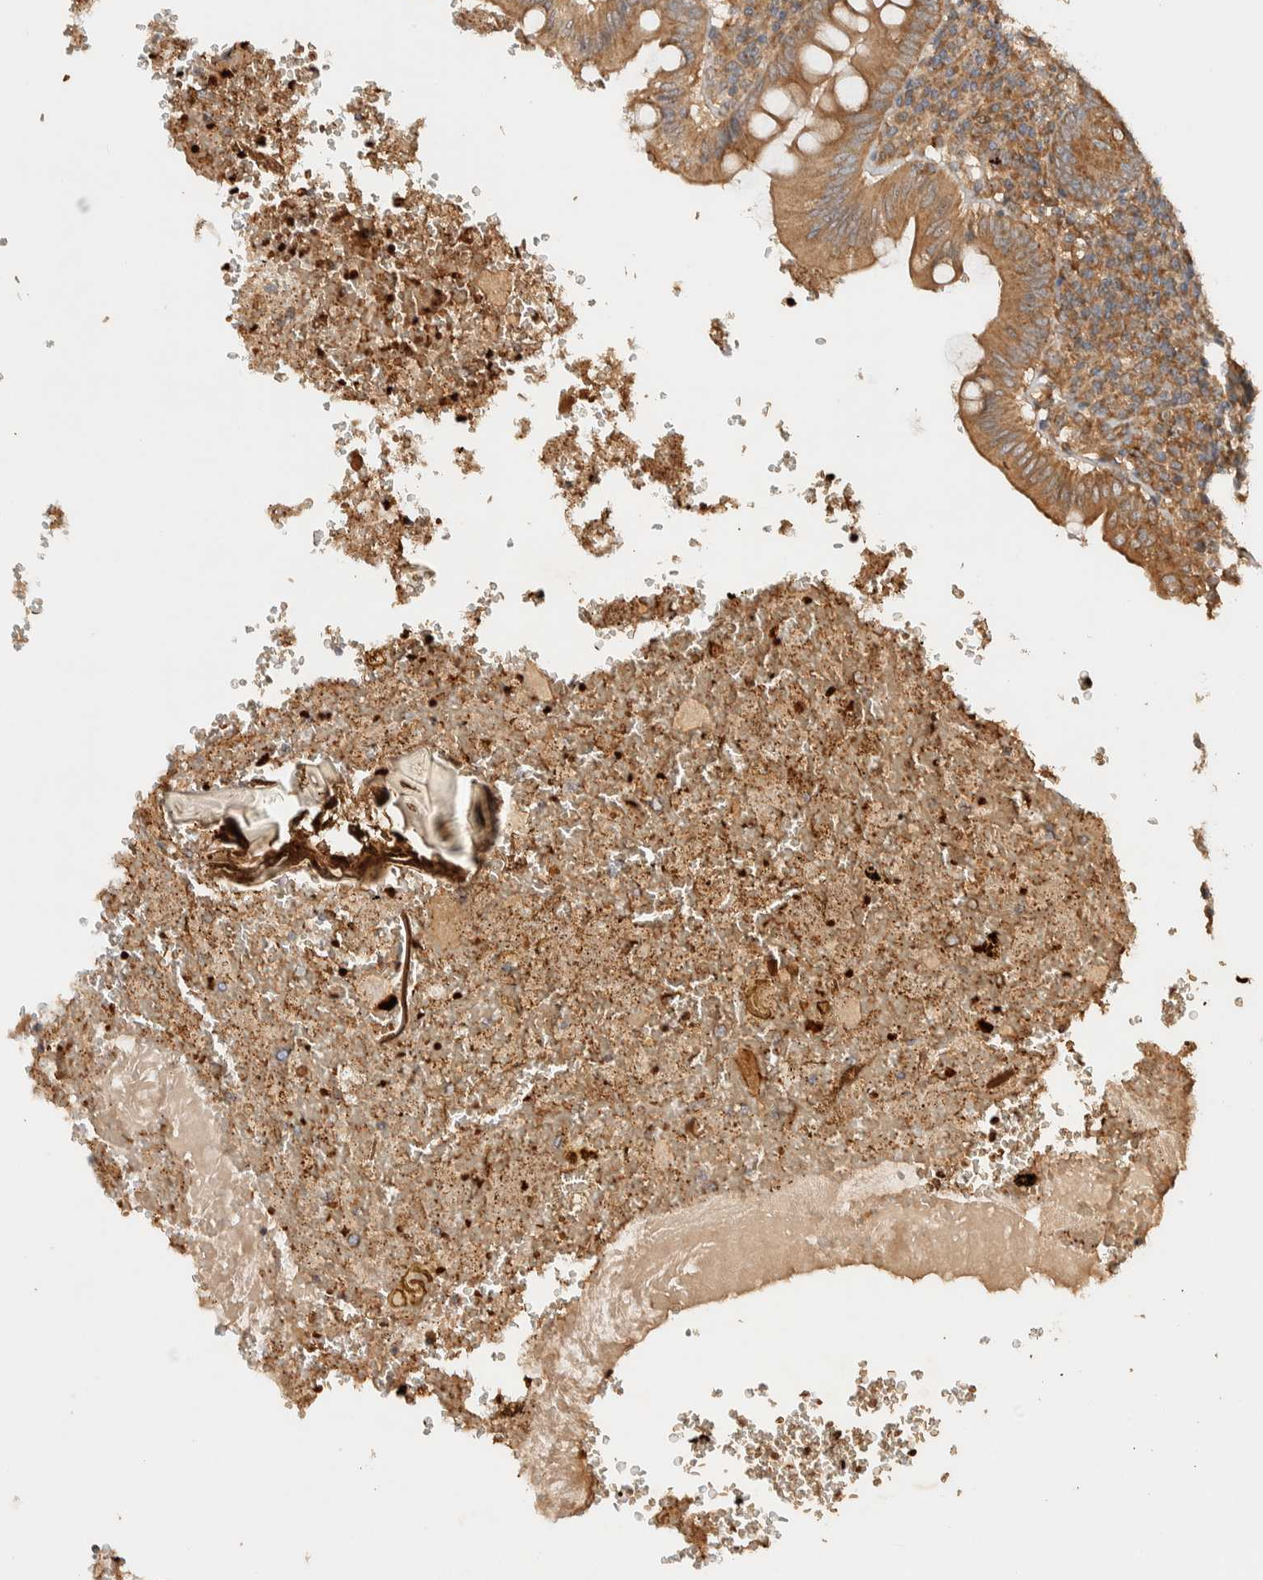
{"staining": {"intensity": "moderate", "quantity": ">75%", "location": "cytoplasmic/membranous"}, "tissue": "appendix", "cell_type": "Glandular cells", "image_type": "normal", "snomed": [{"axis": "morphology", "description": "Normal tissue, NOS"}, {"axis": "topography", "description": "Appendix"}], "caption": "Appendix stained with DAB (3,3'-diaminobenzidine) immunohistochemistry (IHC) displays medium levels of moderate cytoplasmic/membranous staining in about >75% of glandular cells. The protein is shown in brown color, while the nuclei are stained blue.", "gene": "TTI2", "patient": {"sex": "male", "age": 8}}